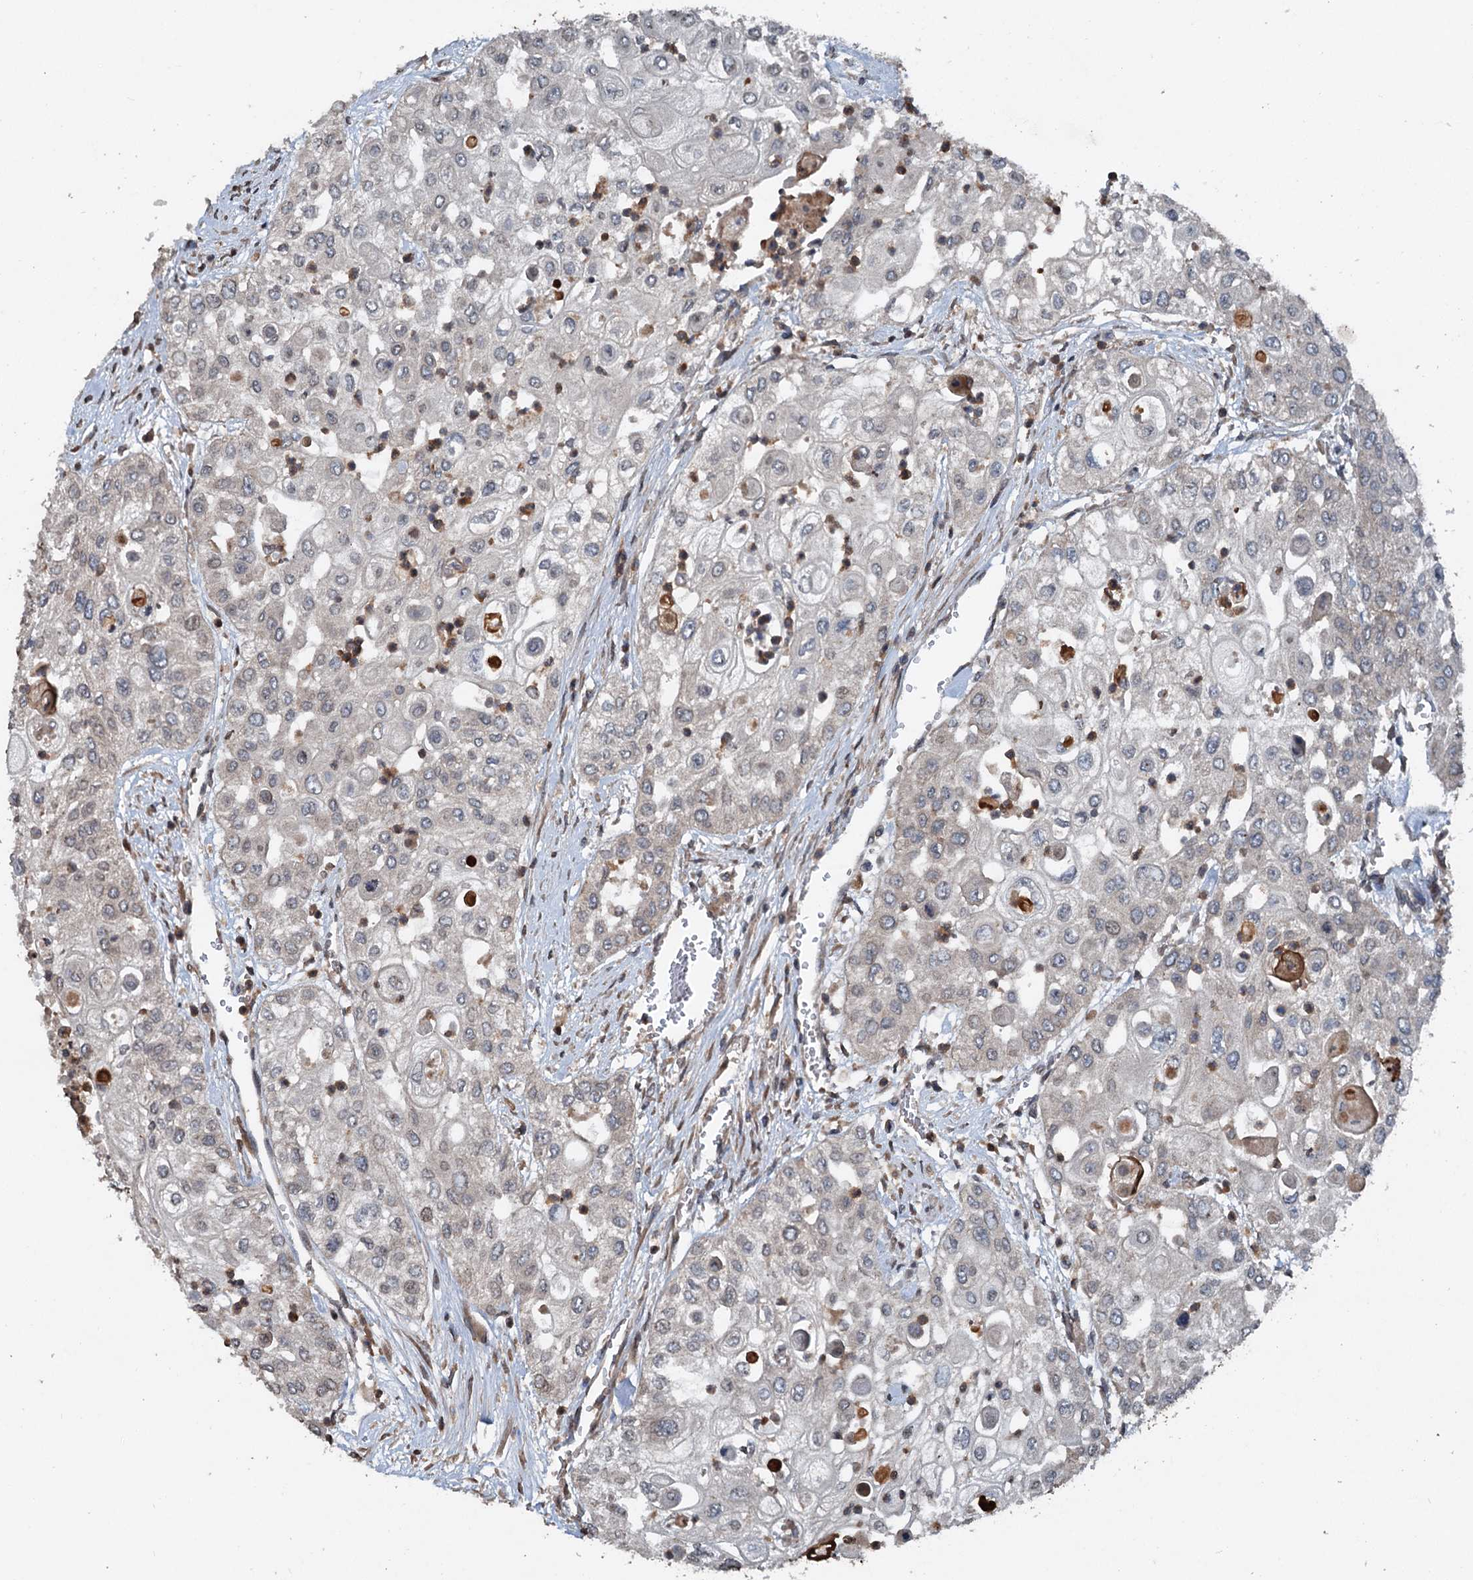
{"staining": {"intensity": "weak", "quantity": "25%-75%", "location": "cytoplasmic/membranous"}, "tissue": "urothelial cancer", "cell_type": "Tumor cells", "image_type": "cancer", "snomed": [{"axis": "morphology", "description": "Urothelial carcinoma, High grade"}, {"axis": "topography", "description": "Urinary bladder"}], "caption": "Immunohistochemical staining of high-grade urothelial carcinoma demonstrates low levels of weak cytoplasmic/membranous protein positivity in approximately 25%-75% of tumor cells. The protein is stained brown, and the nuclei are stained in blue (DAB IHC with brightfield microscopy, high magnification).", "gene": "N4BP2L2", "patient": {"sex": "female", "age": 79}}